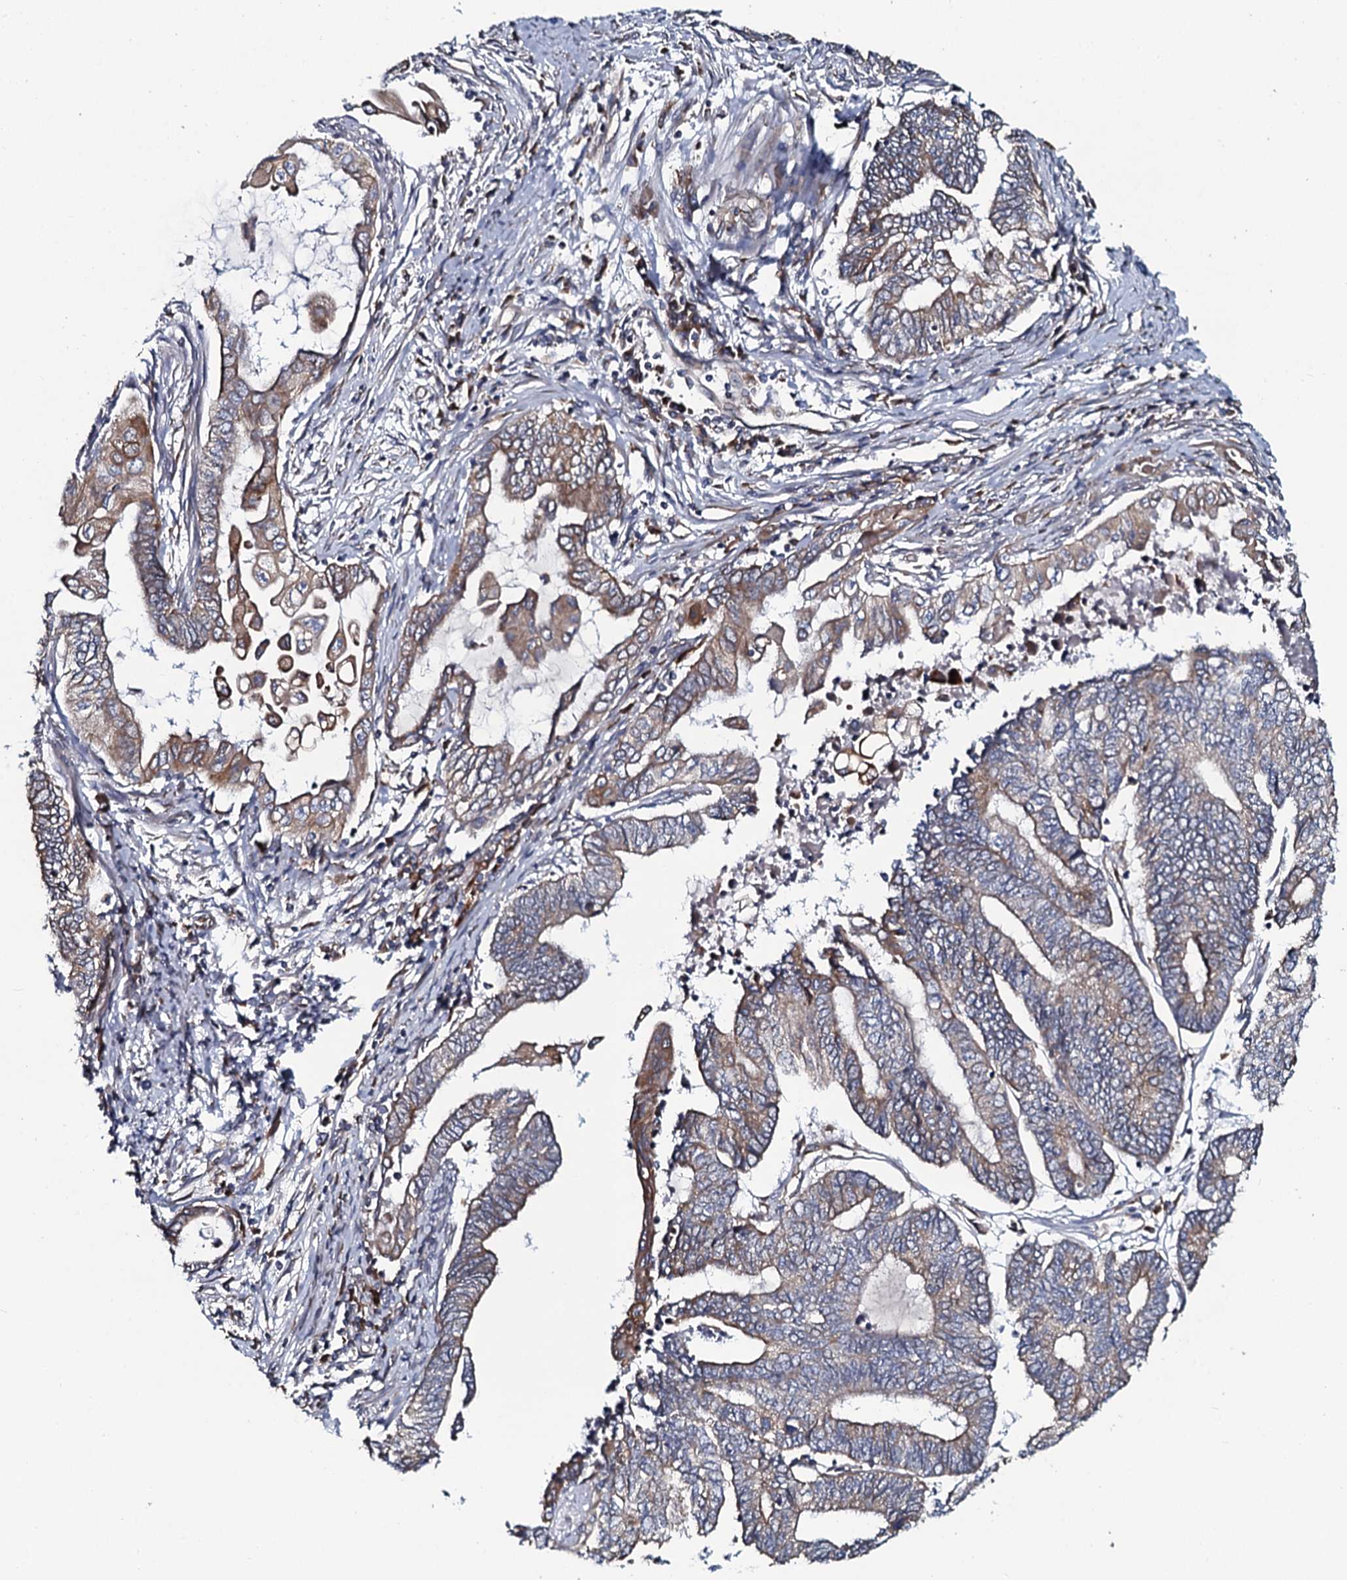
{"staining": {"intensity": "moderate", "quantity": "<25%", "location": "cytoplasmic/membranous"}, "tissue": "endometrial cancer", "cell_type": "Tumor cells", "image_type": "cancer", "snomed": [{"axis": "morphology", "description": "Adenocarcinoma, NOS"}, {"axis": "topography", "description": "Uterus"}, {"axis": "topography", "description": "Endometrium"}], "caption": "Endometrial cancer (adenocarcinoma) was stained to show a protein in brown. There is low levels of moderate cytoplasmic/membranous positivity in approximately <25% of tumor cells.", "gene": "TMEM151A", "patient": {"sex": "female", "age": 70}}